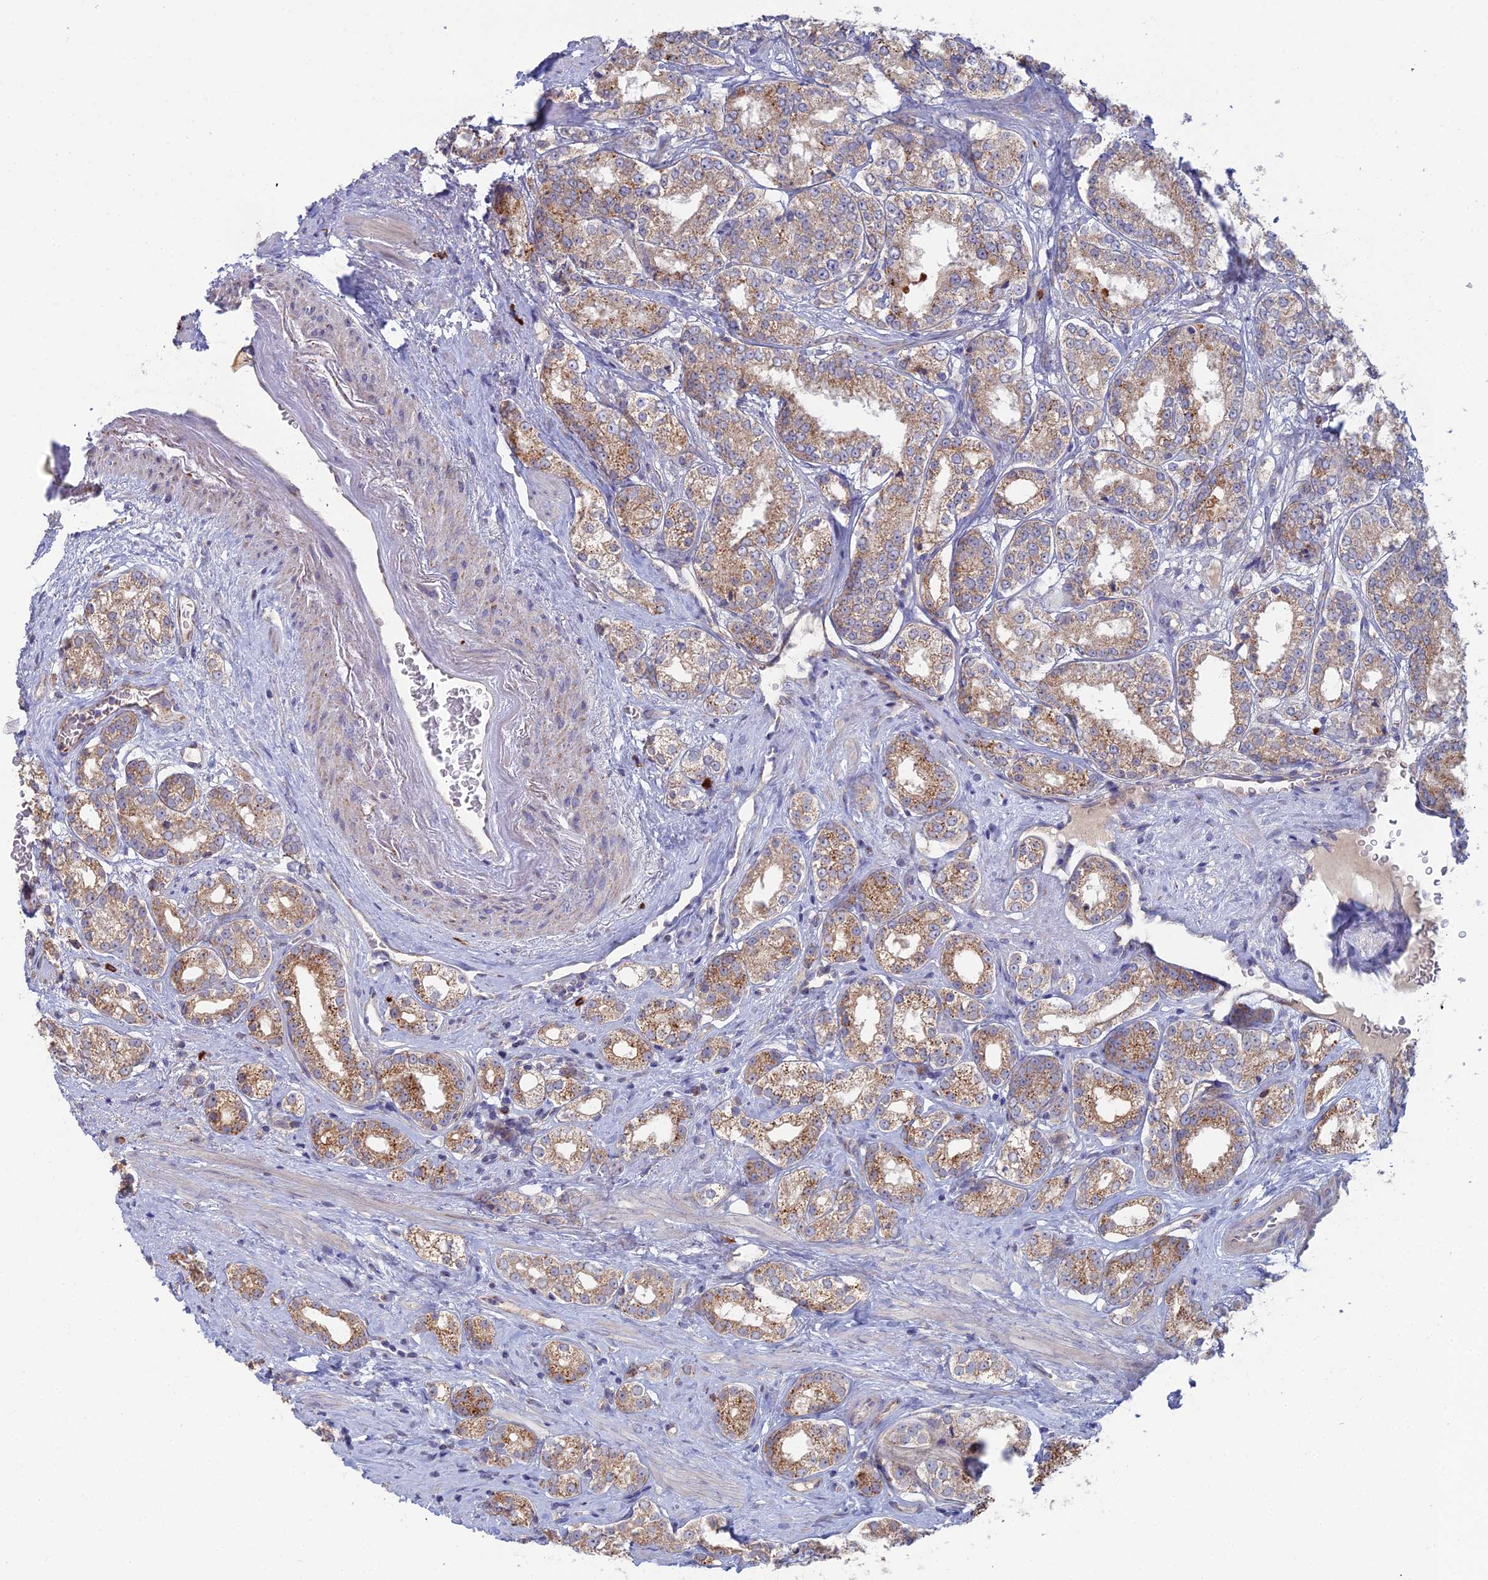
{"staining": {"intensity": "moderate", "quantity": "25%-75%", "location": "cytoplasmic/membranous"}, "tissue": "prostate cancer", "cell_type": "Tumor cells", "image_type": "cancer", "snomed": [{"axis": "morphology", "description": "Normal tissue, NOS"}, {"axis": "morphology", "description": "Adenocarcinoma, High grade"}, {"axis": "topography", "description": "Prostate"}], "caption": "A histopathology image showing moderate cytoplasmic/membranous staining in about 25%-75% of tumor cells in prostate adenocarcinoma (high-grade), as visualized by brown immunohistochemical staining.", "gene": "ARL16", "patient": {"sex": "male", "age": 83}}